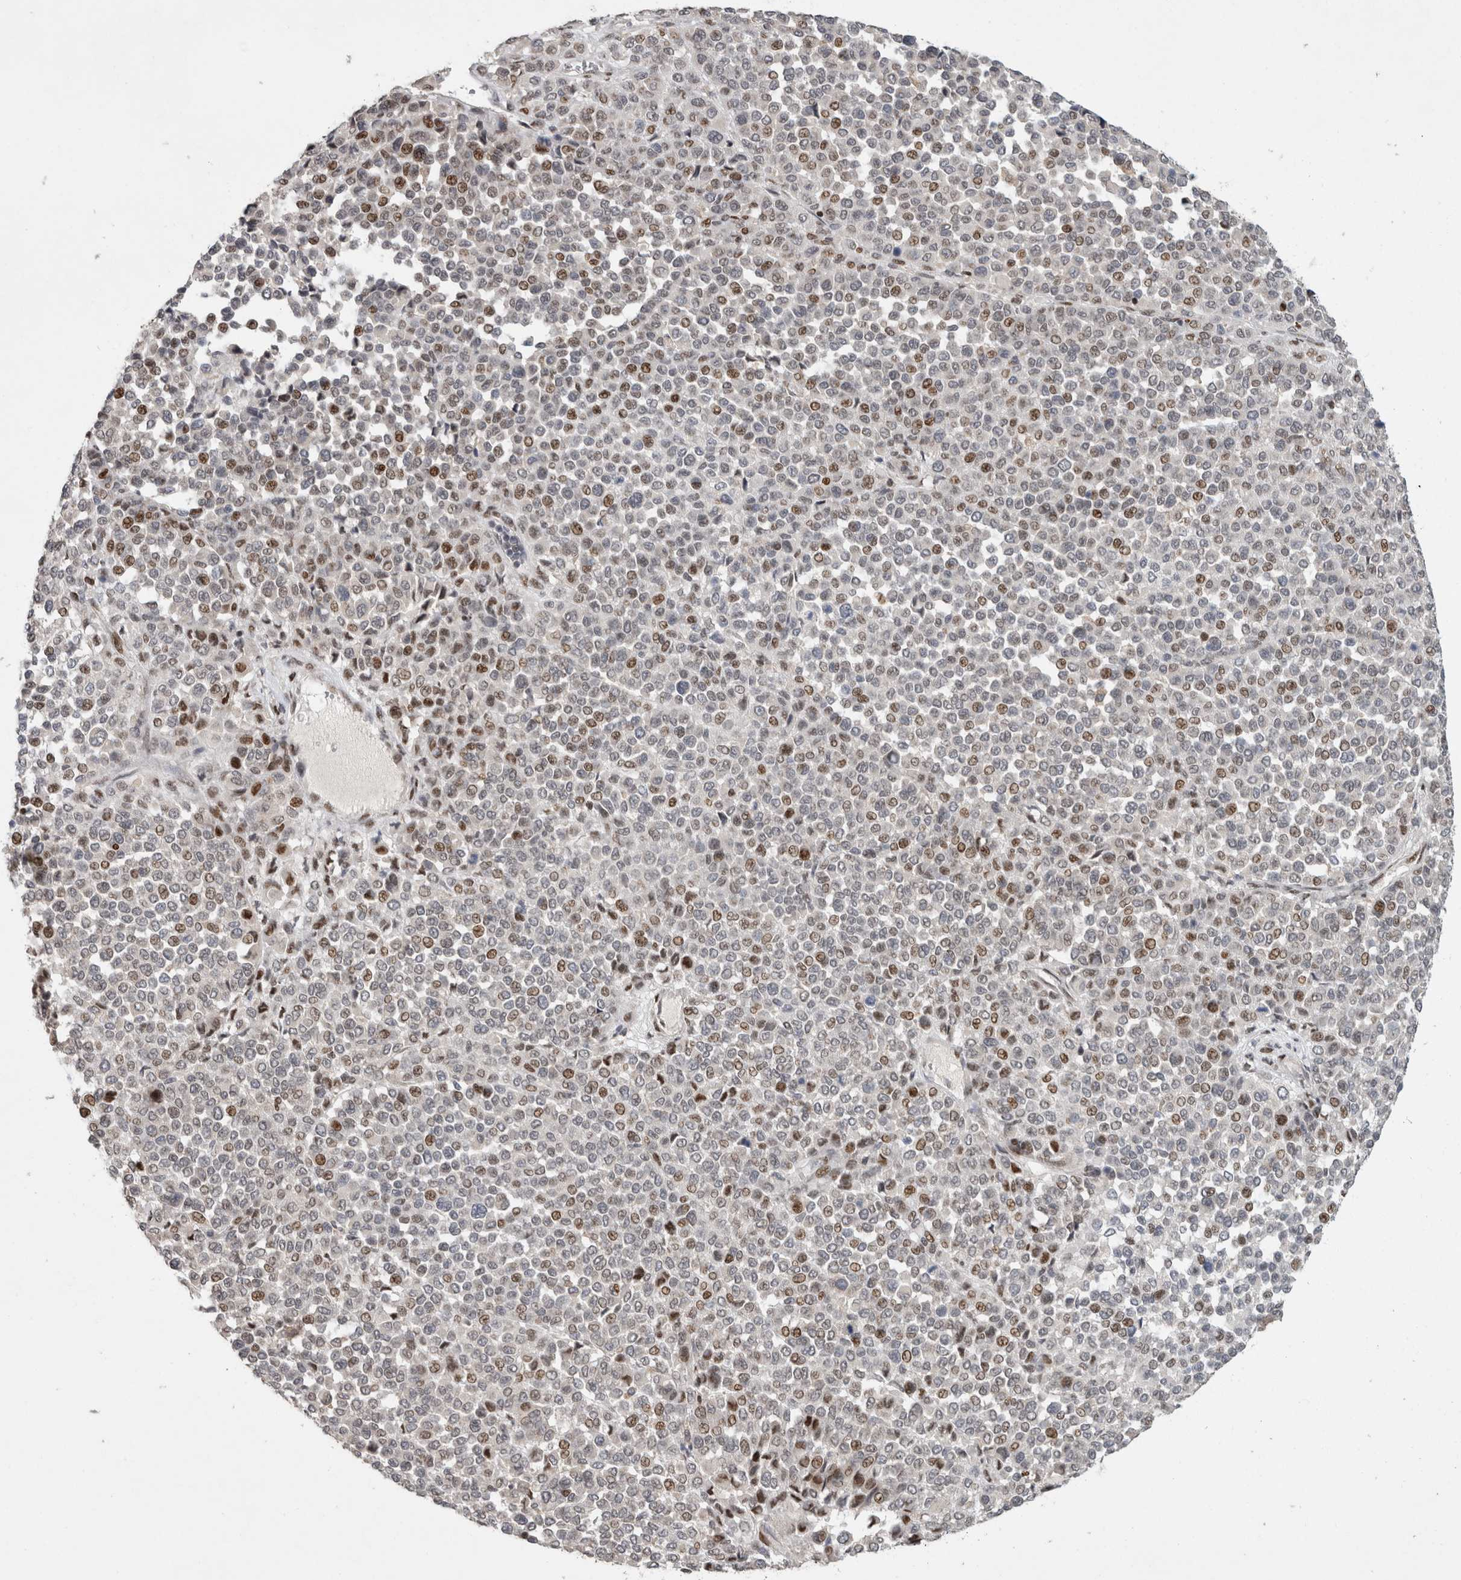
{"staining": {"intensity": "moderate", "quantity": "25%-75%", "location": "nuclear"}, "tissue": "melanoma", "cell_type": "Tumor cells", "image_type": "cancer", "snomed": [{"axis": "morphology", "description": "Malignant melanoma, Metastatic site"}, {"axis": "topography", "description": "Pancreas"}], "caption": "A histopathology image of human malignant melanoma (metastatic site) stained for a protein reveals moderate nuclear brown staining in tumor cells. (brown staining indicates protein expression, while blue staining denotes nuclei).", "gene": "C8orf58", "patient": {"sex": "female", "age": 30}}